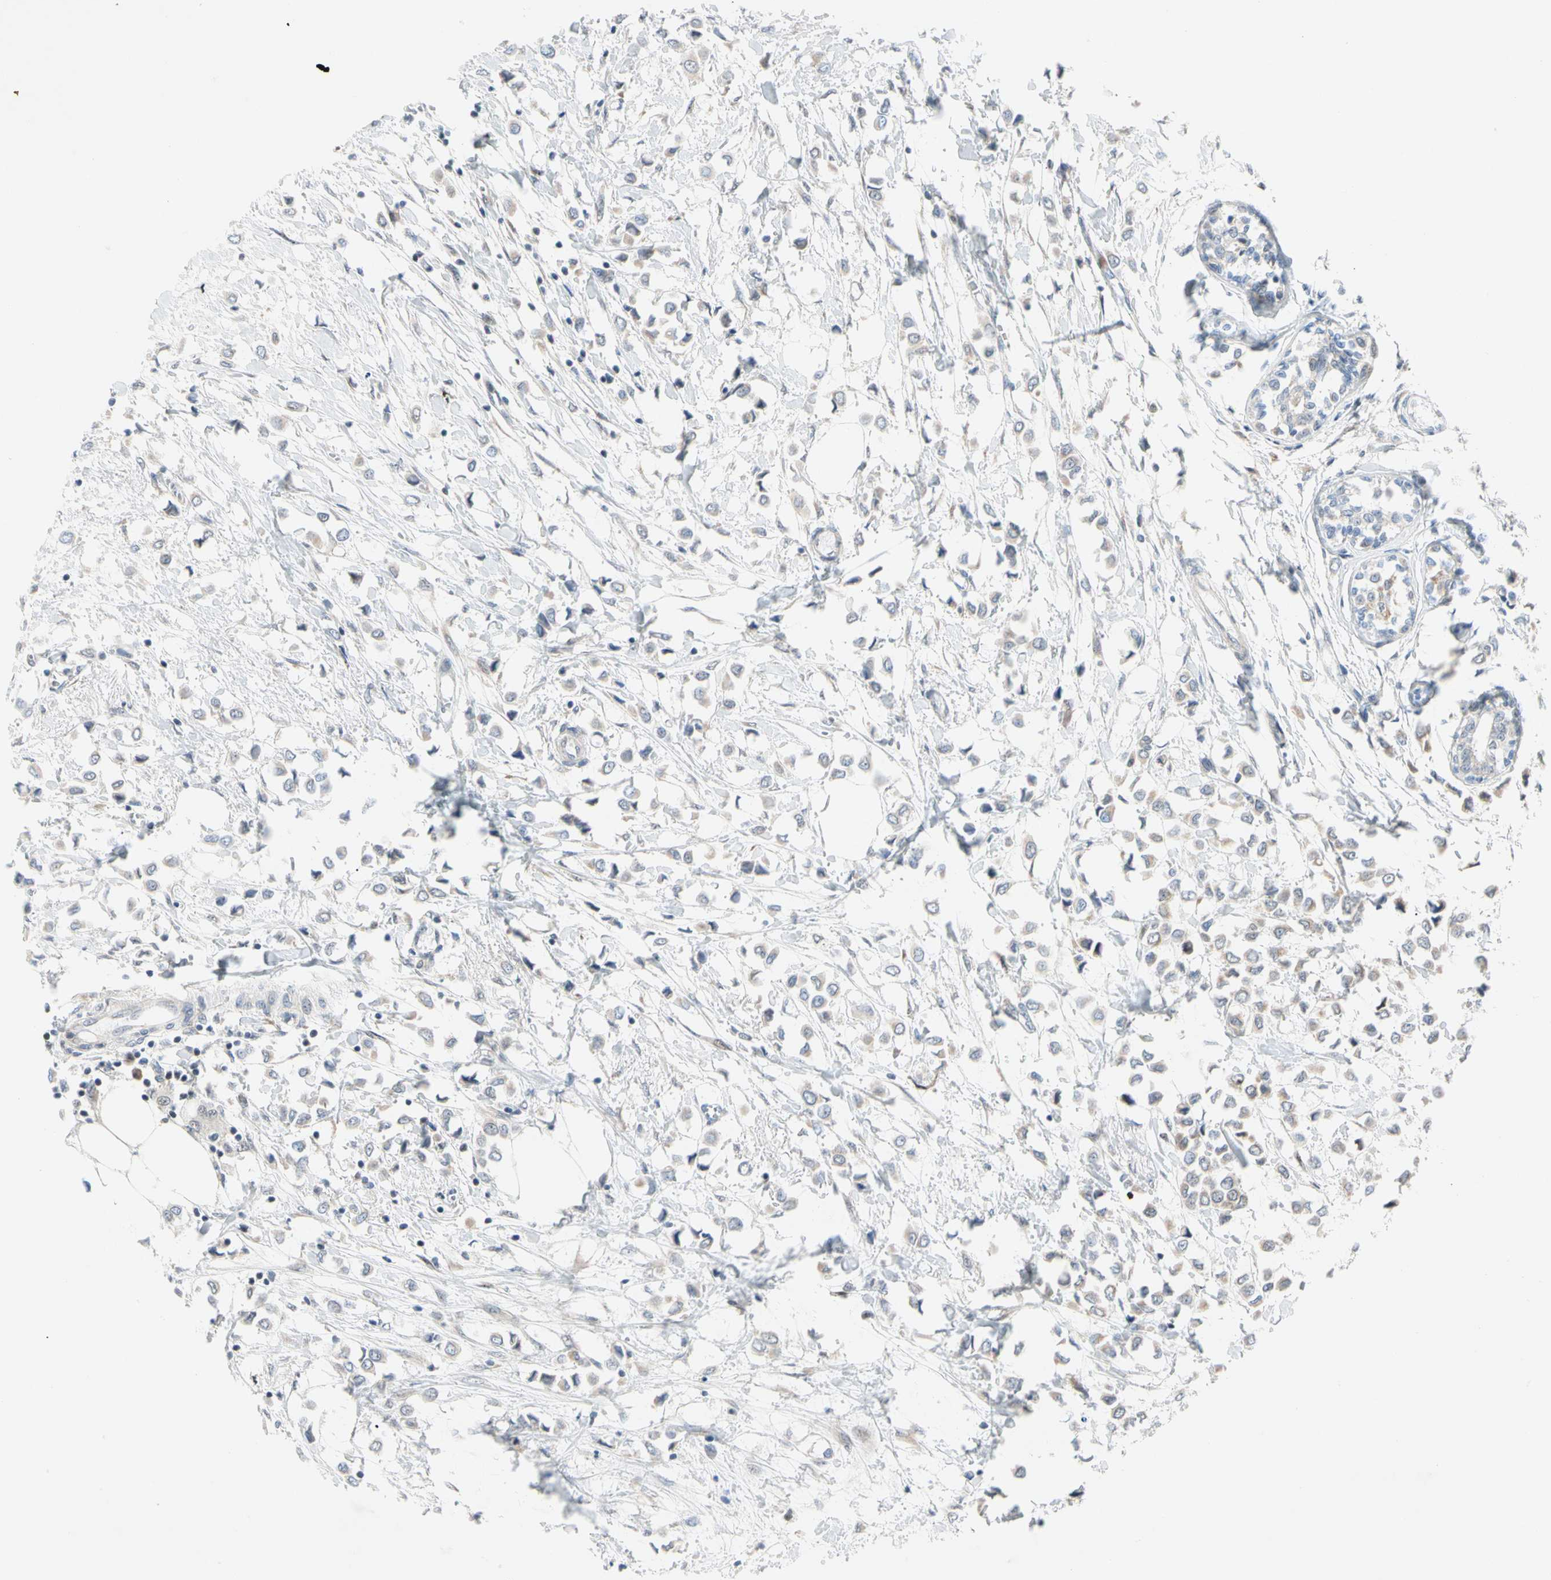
{"staining": {"intensity": "weak", "quantity": ">75%", "location": "cytoplasmic/membranous"}, "tissue": "breast cancer", "cell_type": "Tumor cells", "image_type": "cancer", "snomed": [{"axis": "morphology", "description": "Lobular carcinoma"}, {"axis": "topography", "description": "Breast"}], "caption": "This micrograph exhibits breast lobular carcinoma stained with immunohistochemistry (IHC) to label a protein in brown. The cytoplasmic/membranous of tumor cells show weak positivity for the protein. Nuclei are counter-stained blue.", "gene": "MARK1", "patient": {"sex": "female", "age": 51}}